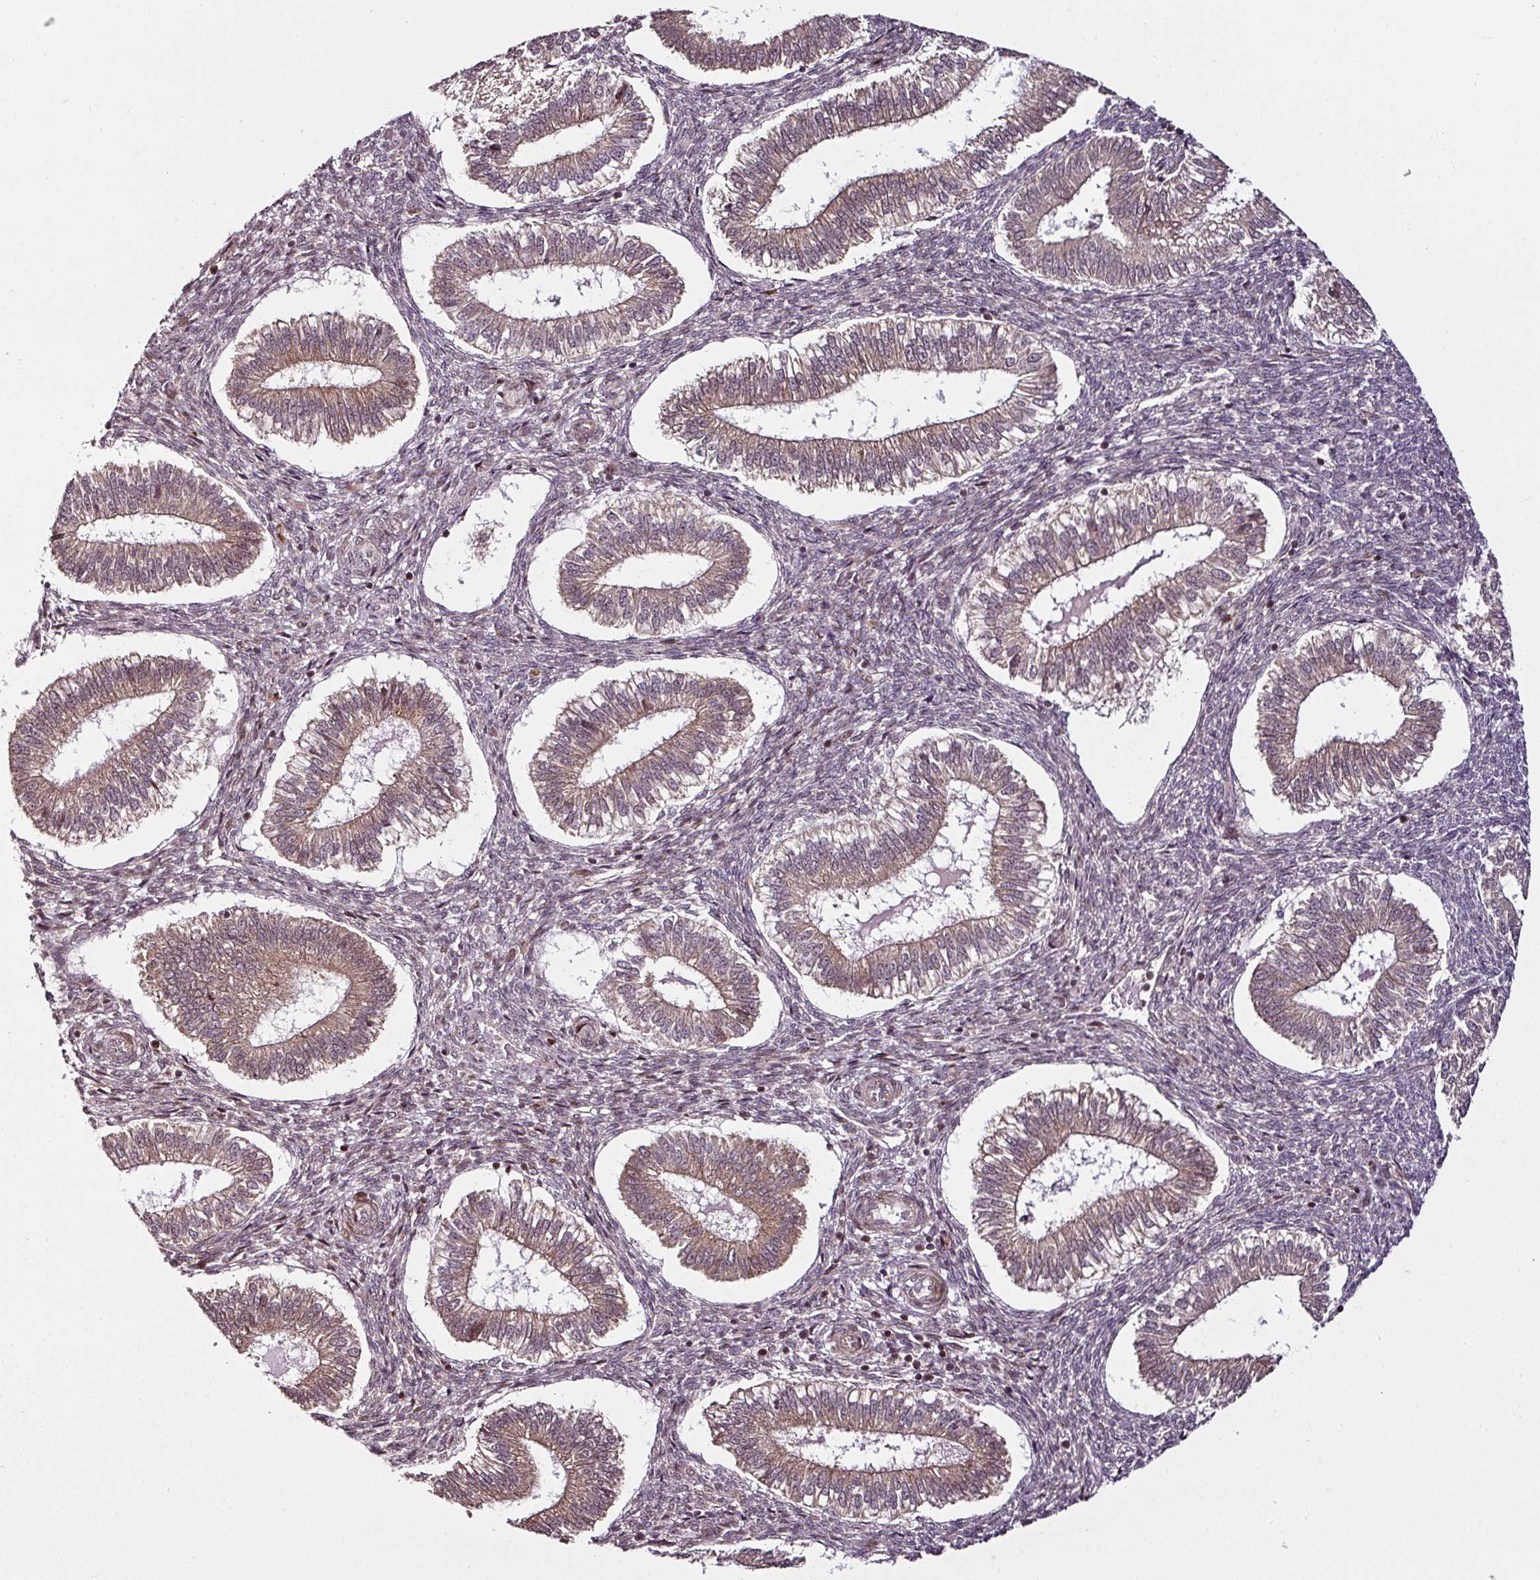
{"staining": {"intensity": "moderate", "quantity": "<25%", "location": "cytoplasmic/membranous,nuclear"}, "tissue": "endometrium", "cell_type": "Cells in endometrial stroma", "image_type": "normal", "snomed": [{"axis": "morphology", "description": "Normal tissue, NOS"}, {"axis": "topography", "description": "Endometrium"}], "caption": "Immunohistochemistry (IHC) (DAB (3,3'-diaminobenzidine)) staining of benign endometrium reveals moderate cytoplasmic/membranous,nuclear protein staining in approximately <25% of cells in endometrial stroma.", "gene": "COPRS", "patient": {"sex": "female", "age": 25}}